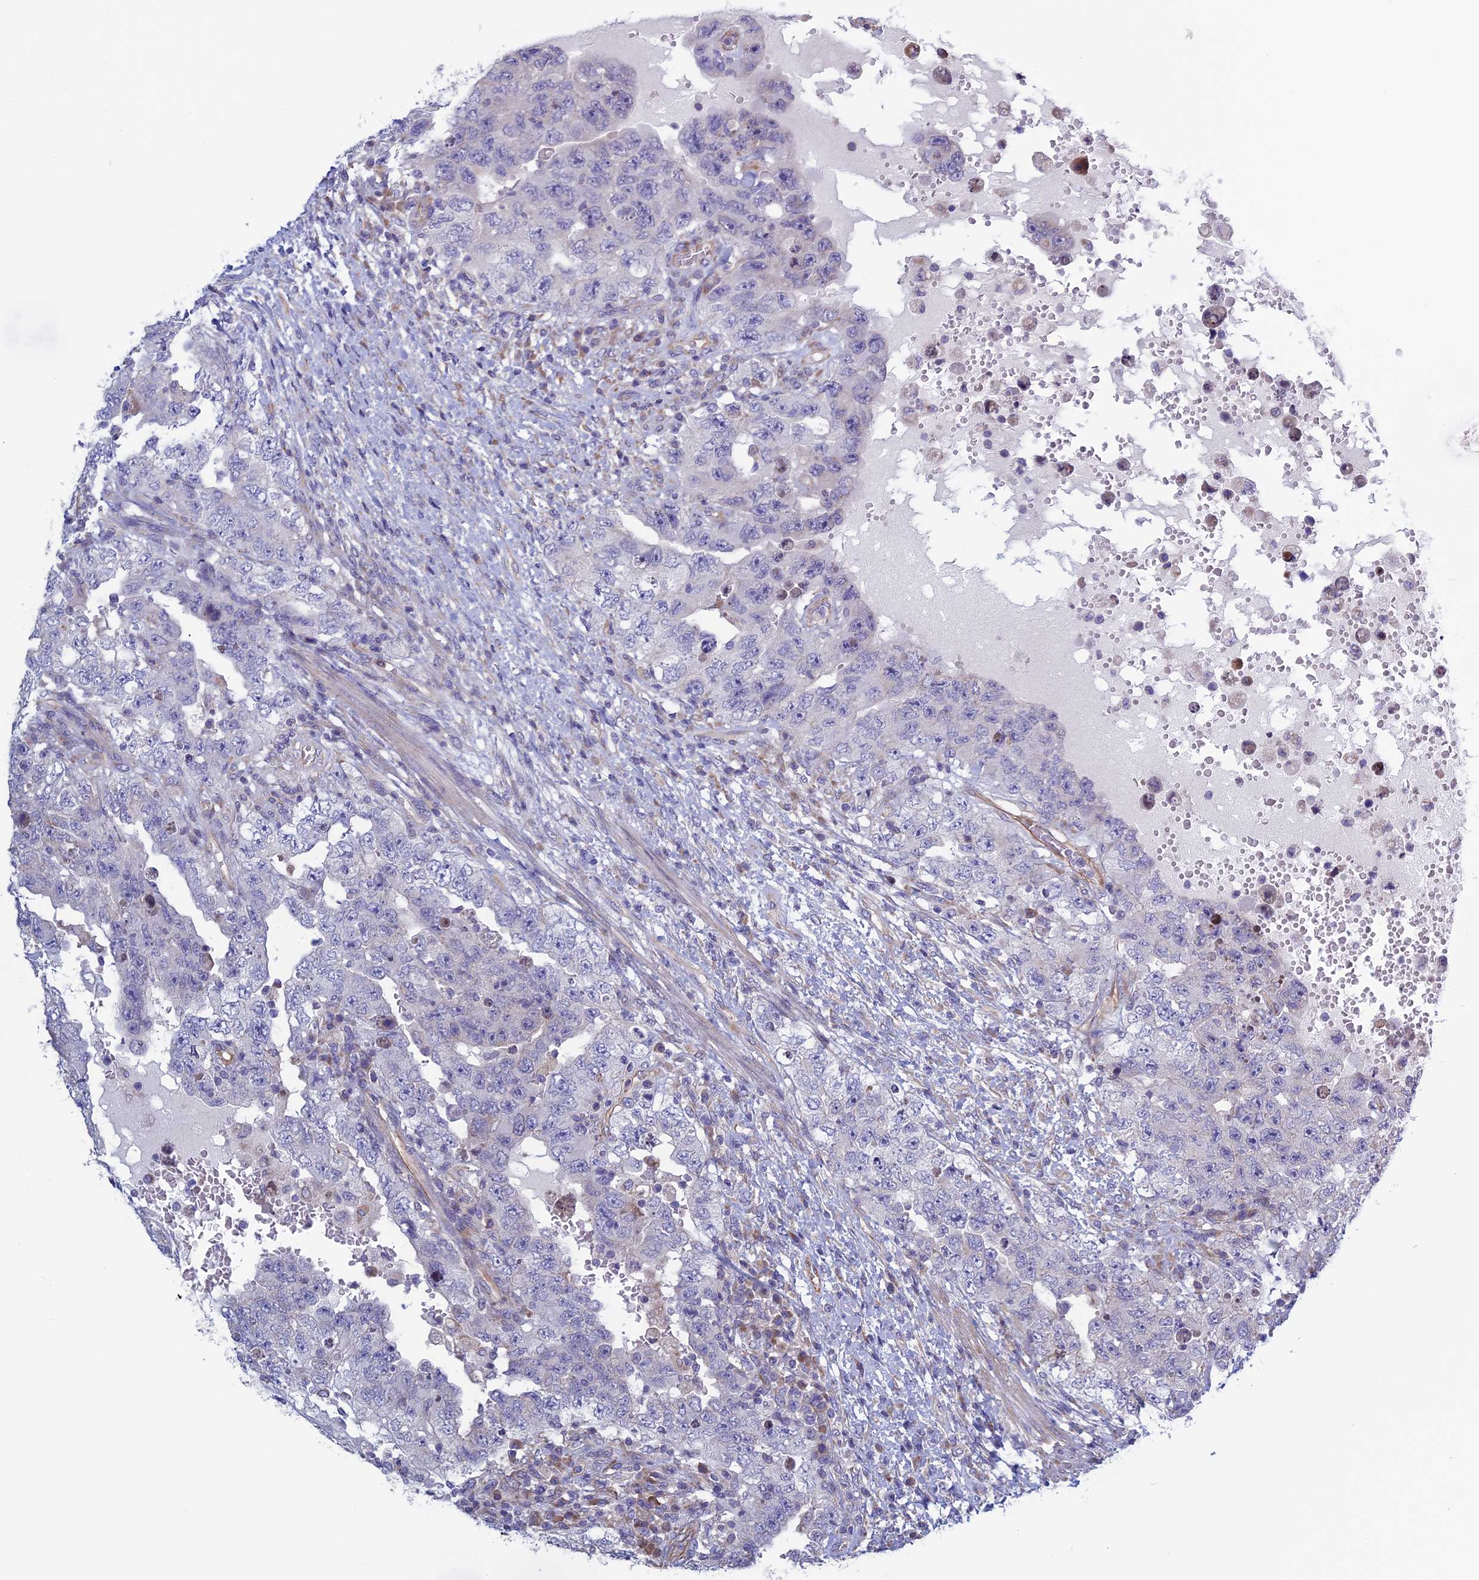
{"staining": {"intensity": "negative", "quantity": "none", "location": "none"}, "tissue": "testis cancer", "cell_type": "Tumor cells", "image_type": "cancer", "snomed": [{"axis": "morphology", "description": "Carcinoma, Embryonal, NOS"}, {"axis": "topography", "description": "Testis"}], "caption": "Immunohistochemical staining of human testis embryonal carcinoma reveals no significant expression in tumor cells.", "gene": "BCL2L10", "patient": {"sex": "male", "age": 26}}